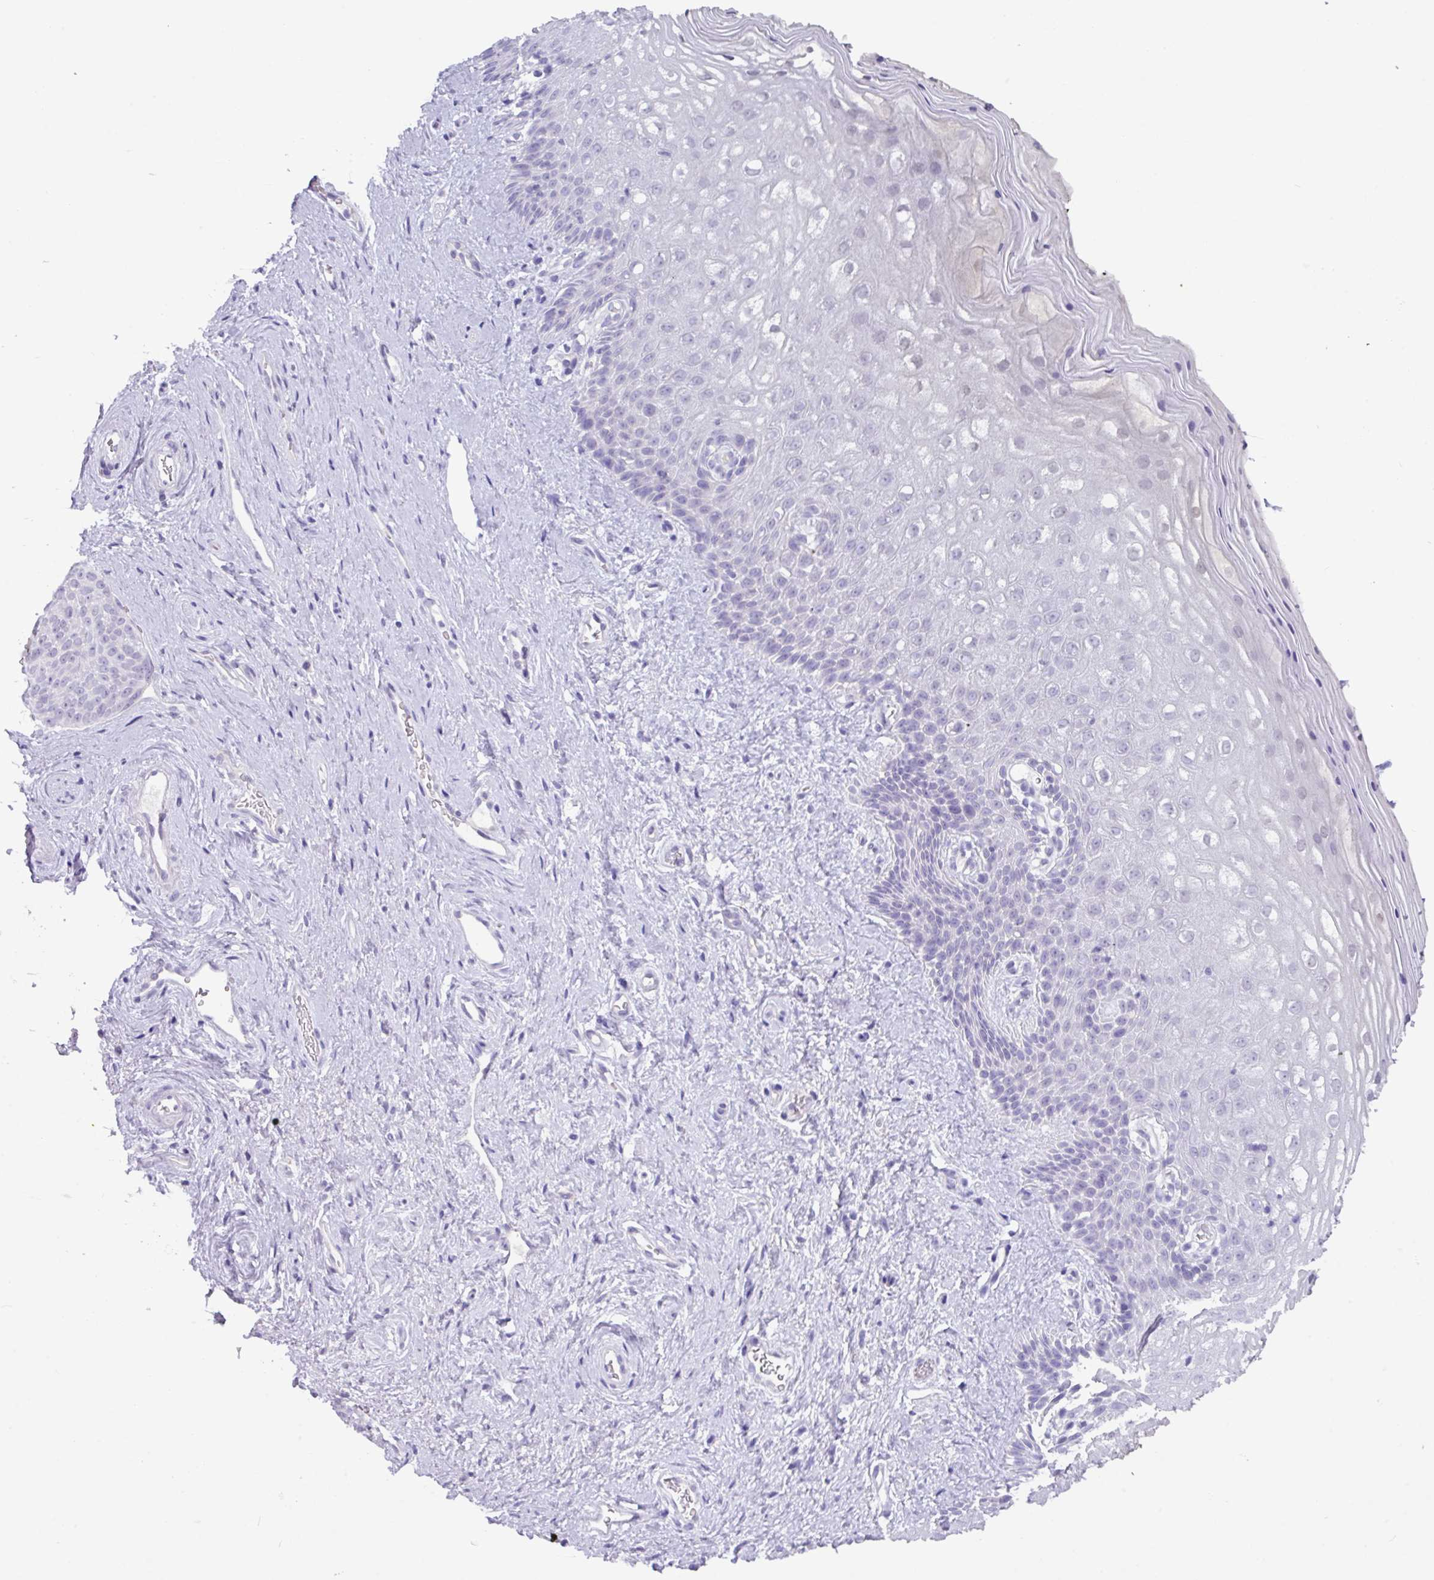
{"staining": {"intensity": "negative", "quantity": "none", "location": "none"}, "tissue": "vagina", "cell_type": "Squamous epithelial cells", "image_type": "normal", "snomed": [{"axis": "morphology", "description": "Normal tissue, NOS"}, {"axis": "topography", "description": "Vagina"}], "caption": "DAB (3,3'-diaminobenzidine) immunohistochemical staining of unremarkable human vagina demonstrates no significant staining in squamous epithelial cells.", "gene": "ZNF524", "patient": {"sex": "female", "age": 47}}